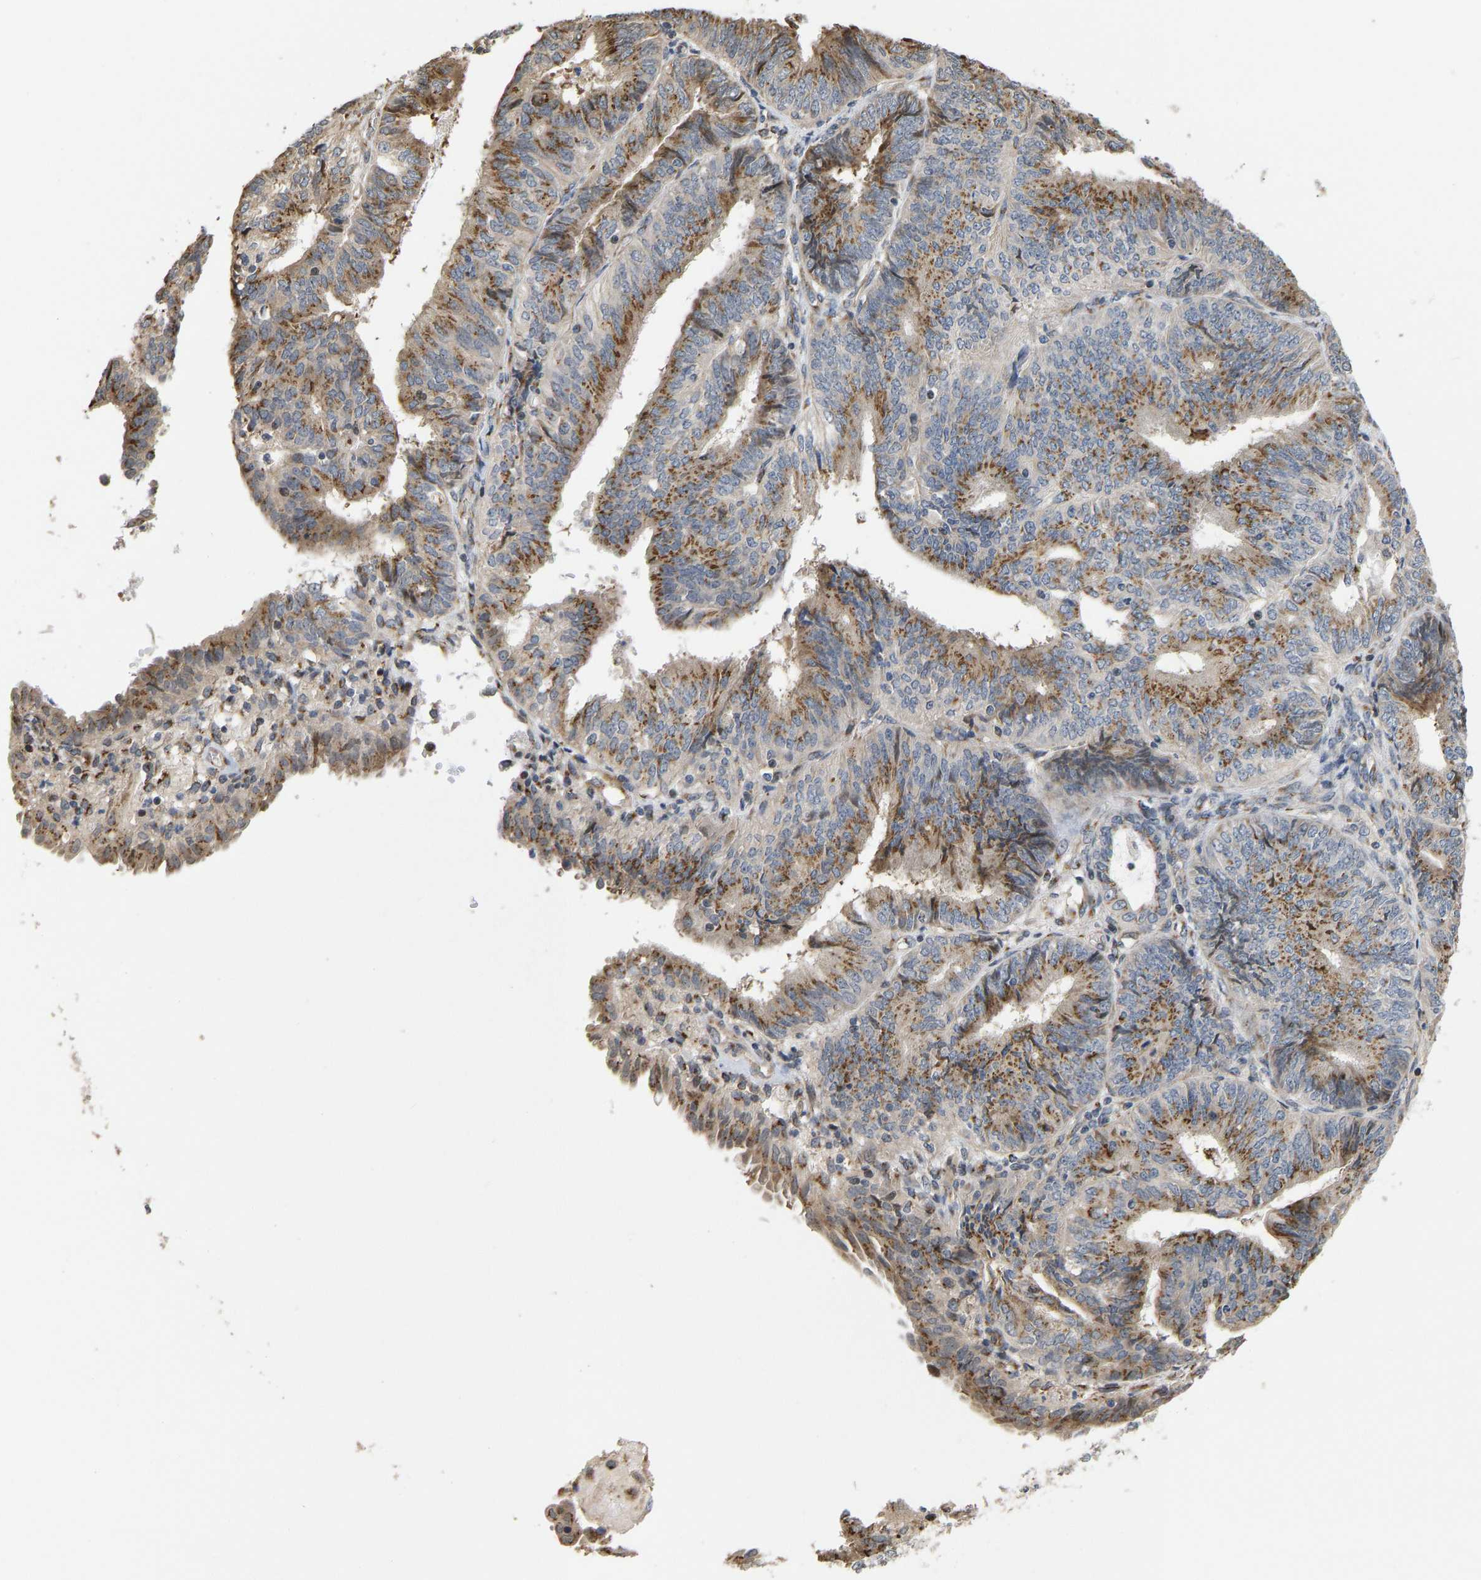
{"staining": {"intensity": "moderate", "quantity": ">75%", "location": "cytoplasmic/membranous"}, "tissue": "endometrial cancer", "cell_type": "Tumor cells", "image_type": "cancer", "snomed": [{"axis": "morphology", "description": "Adenocarcinoma, NOS"}, {"axis": "topography", "description": "Endometrium"}], "caption": "An immunohistochemistry (IHC) histopathology image of neoplastic tissue is shown. Protein staining in brown labels moderate cytoplasmic/membranous positivity in endometrial adenocarcinoma within tumor cells.", "gene": "YIPF4", "patient": {"sex": "female", "age": 58}}